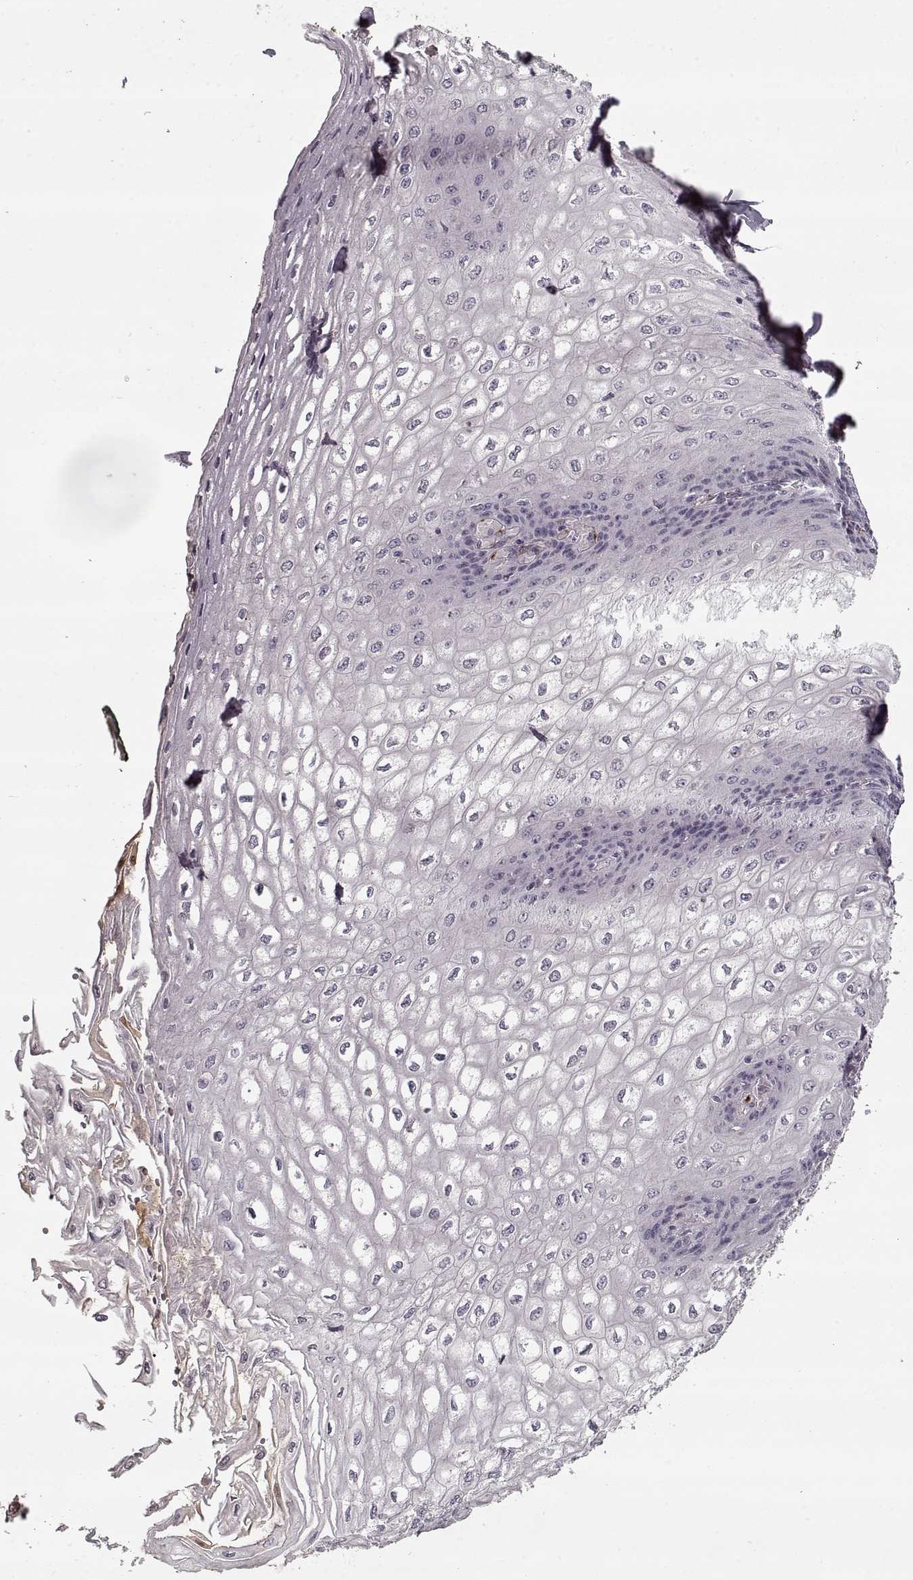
{"staining": {"intensity": "negative", "quantity": "none", "location": "none"}, "tissue": "esophagus", "cell_type": "Squamous epithelial cells", "image_type": "normal", "snomed": [{"axis": "morphology", "description": "Normal tissue, NOS"}, {"axis": "topography", "description": "Esophagus"}], "caption": "IHC photomicrograph of normal esophagus: human esophagus stained with DAB (3,3'-diaminobenzidine) exhibits no significant protein expression in squamous epithelial cells. (Brightfield microscopy of DAB (3,3'-diaminobenzidine) IHC at high magnification).", "gene": "LAMA2", "patient": {"sex": "male", "age": 58}}